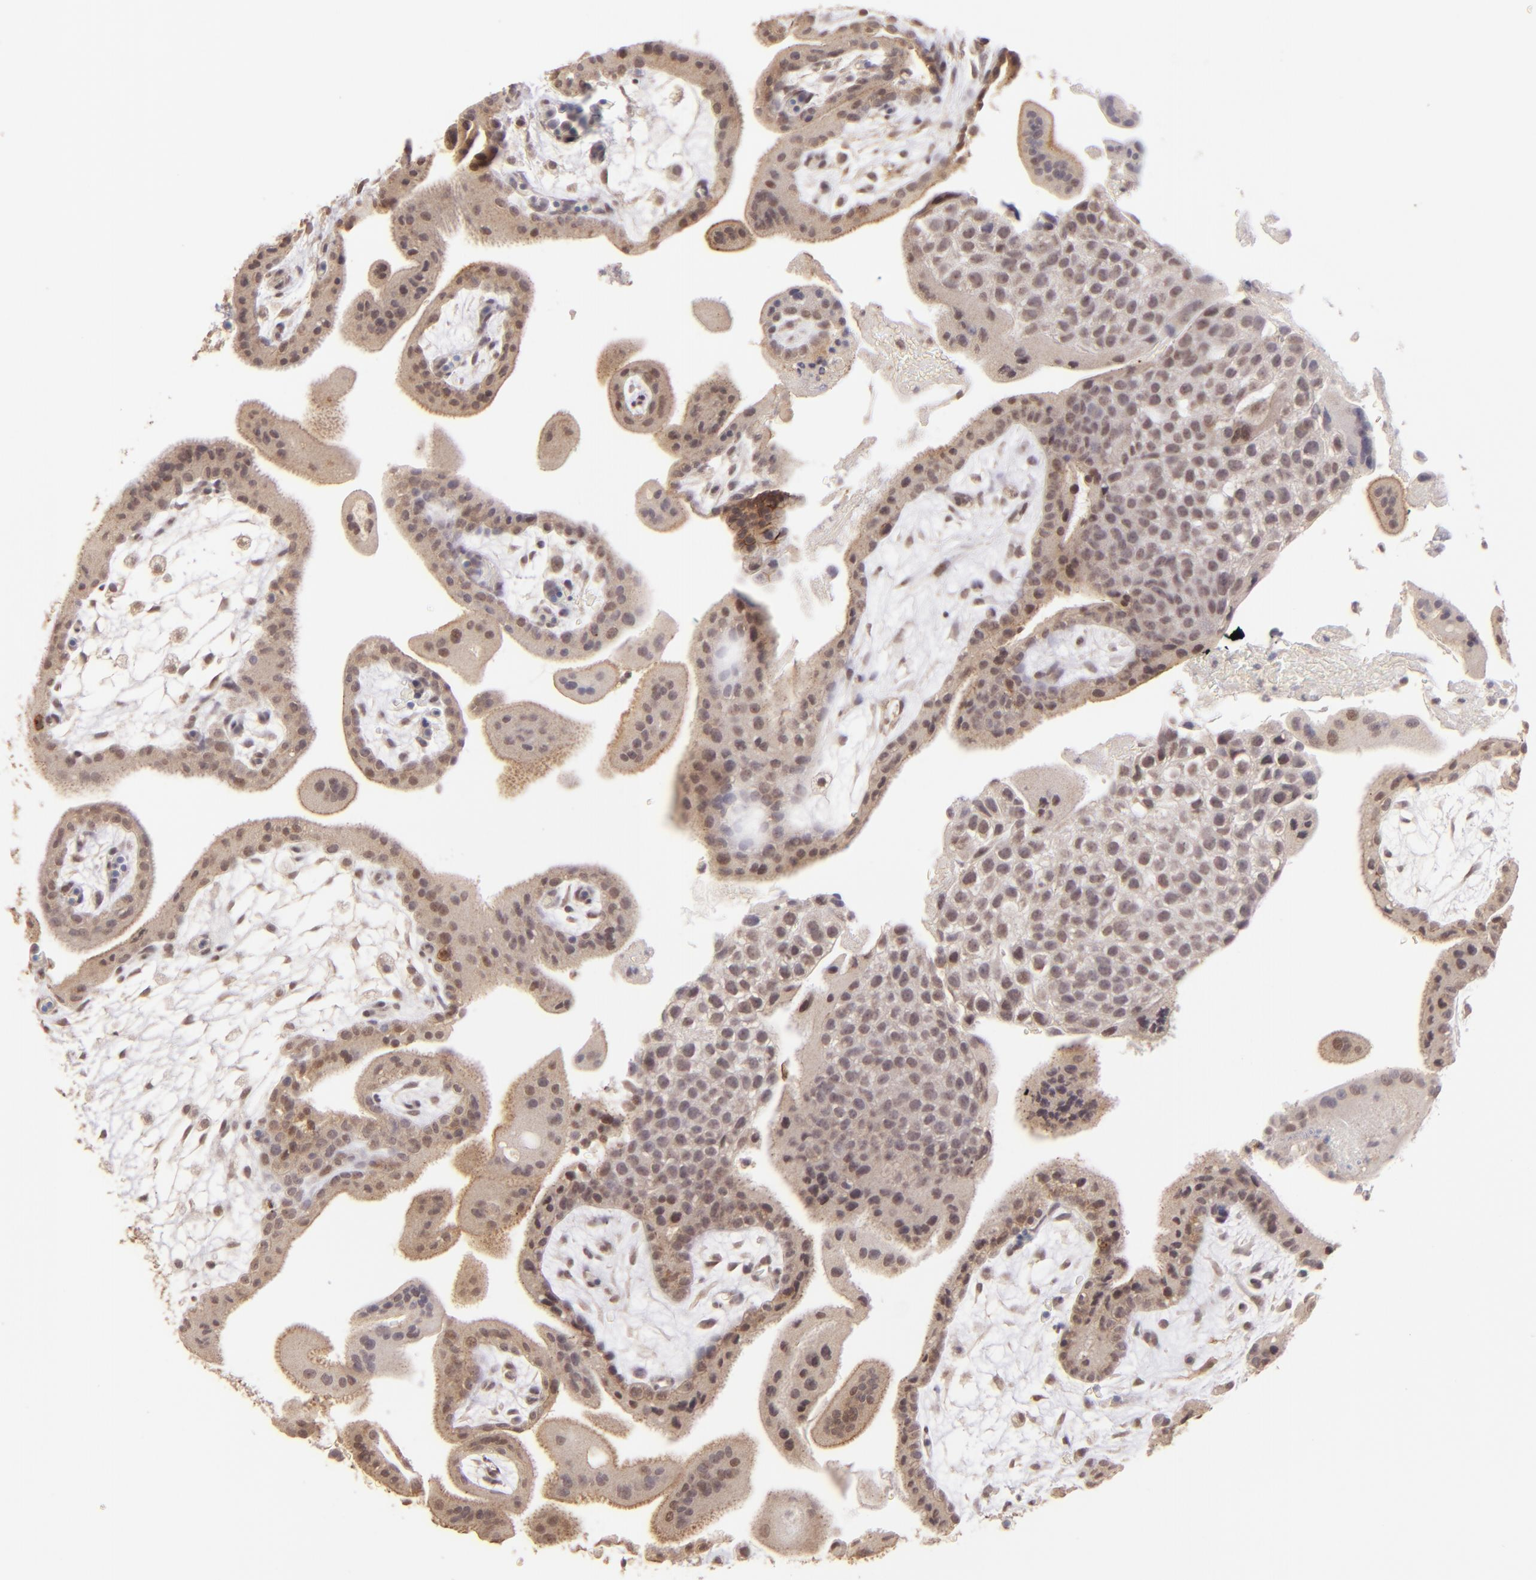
{"staining": {"intensity": "moderate", "quantity": ">75%", "location": "cytoplasmic/membranous"}, "tissue": "placenta", "cell_type": "Trophoblastic cells", "image_type": "normal", "snomed": [{"axis": "morphology", "description": "Normal tissue, NOS"}, {"axis": "topography", "description": "Placenta"}], "caption": "IHC micrograph of unremarkable placenta stained for a protein (brown), which exhibits medium levels of moderate cytoplasmic/membranous expression in approximately >75% of trophoblastic cells.", "gene": "CLDN1", "patient": {"sex": "female", "age": 35}}